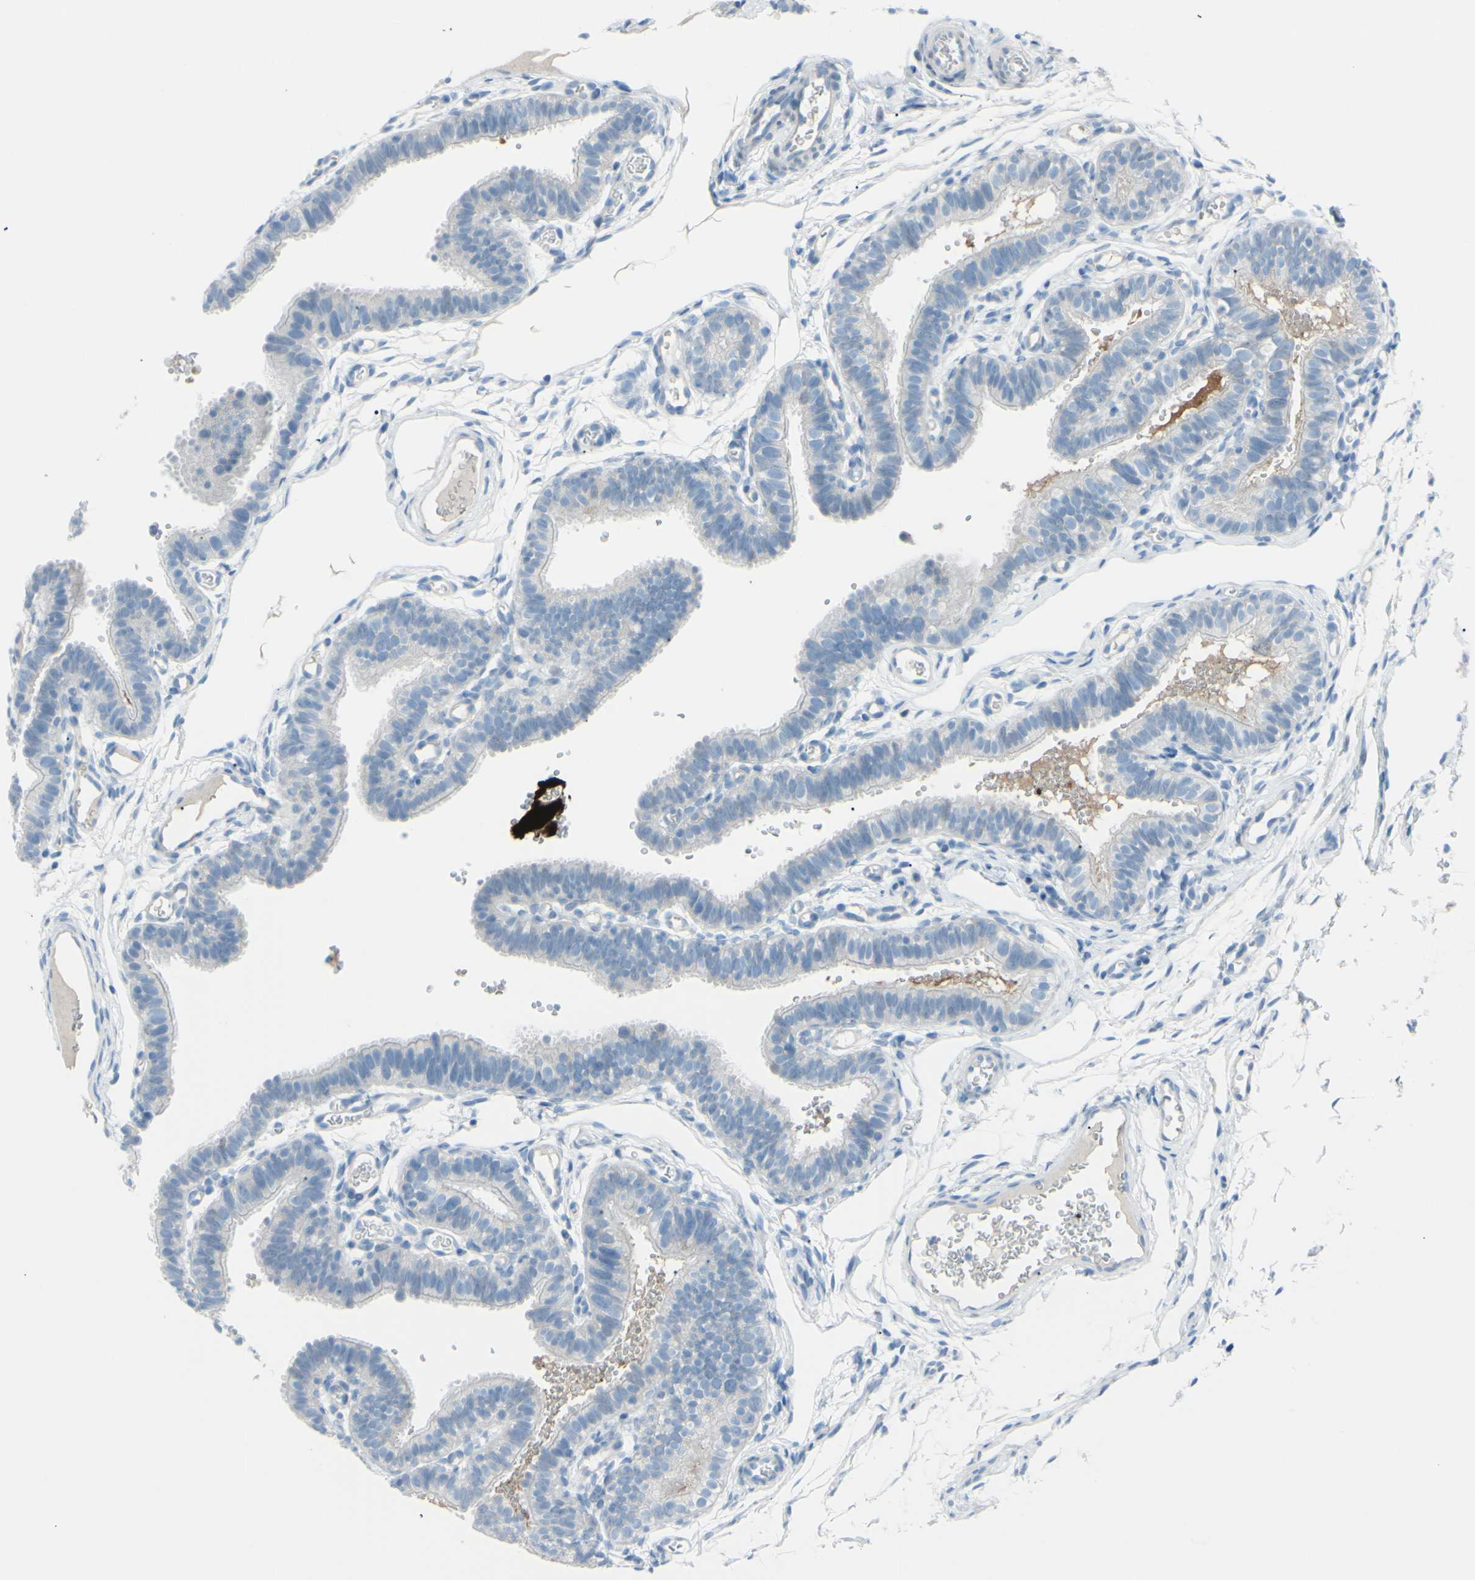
{"staining": {"intensity": "negative", "quantity": "none", "location": "none"}, "tissue": "fallopian tube", "cell_type": "Glandular cells", "image_type": "normal", "snomed": [{"axis": "morphology", "description": "Normal tissue, NOS"}, {"axis": "topography", "description": "Fallopian tube"}, {"axis": "topography", "description": "Placenta"}], "caption": "Immunohistochemical staining of benign fallopian tube demonstrates no significant staining in glandular cells.", "gene": "TFPI2", "patient": {"sex": "female", "age": 34}}